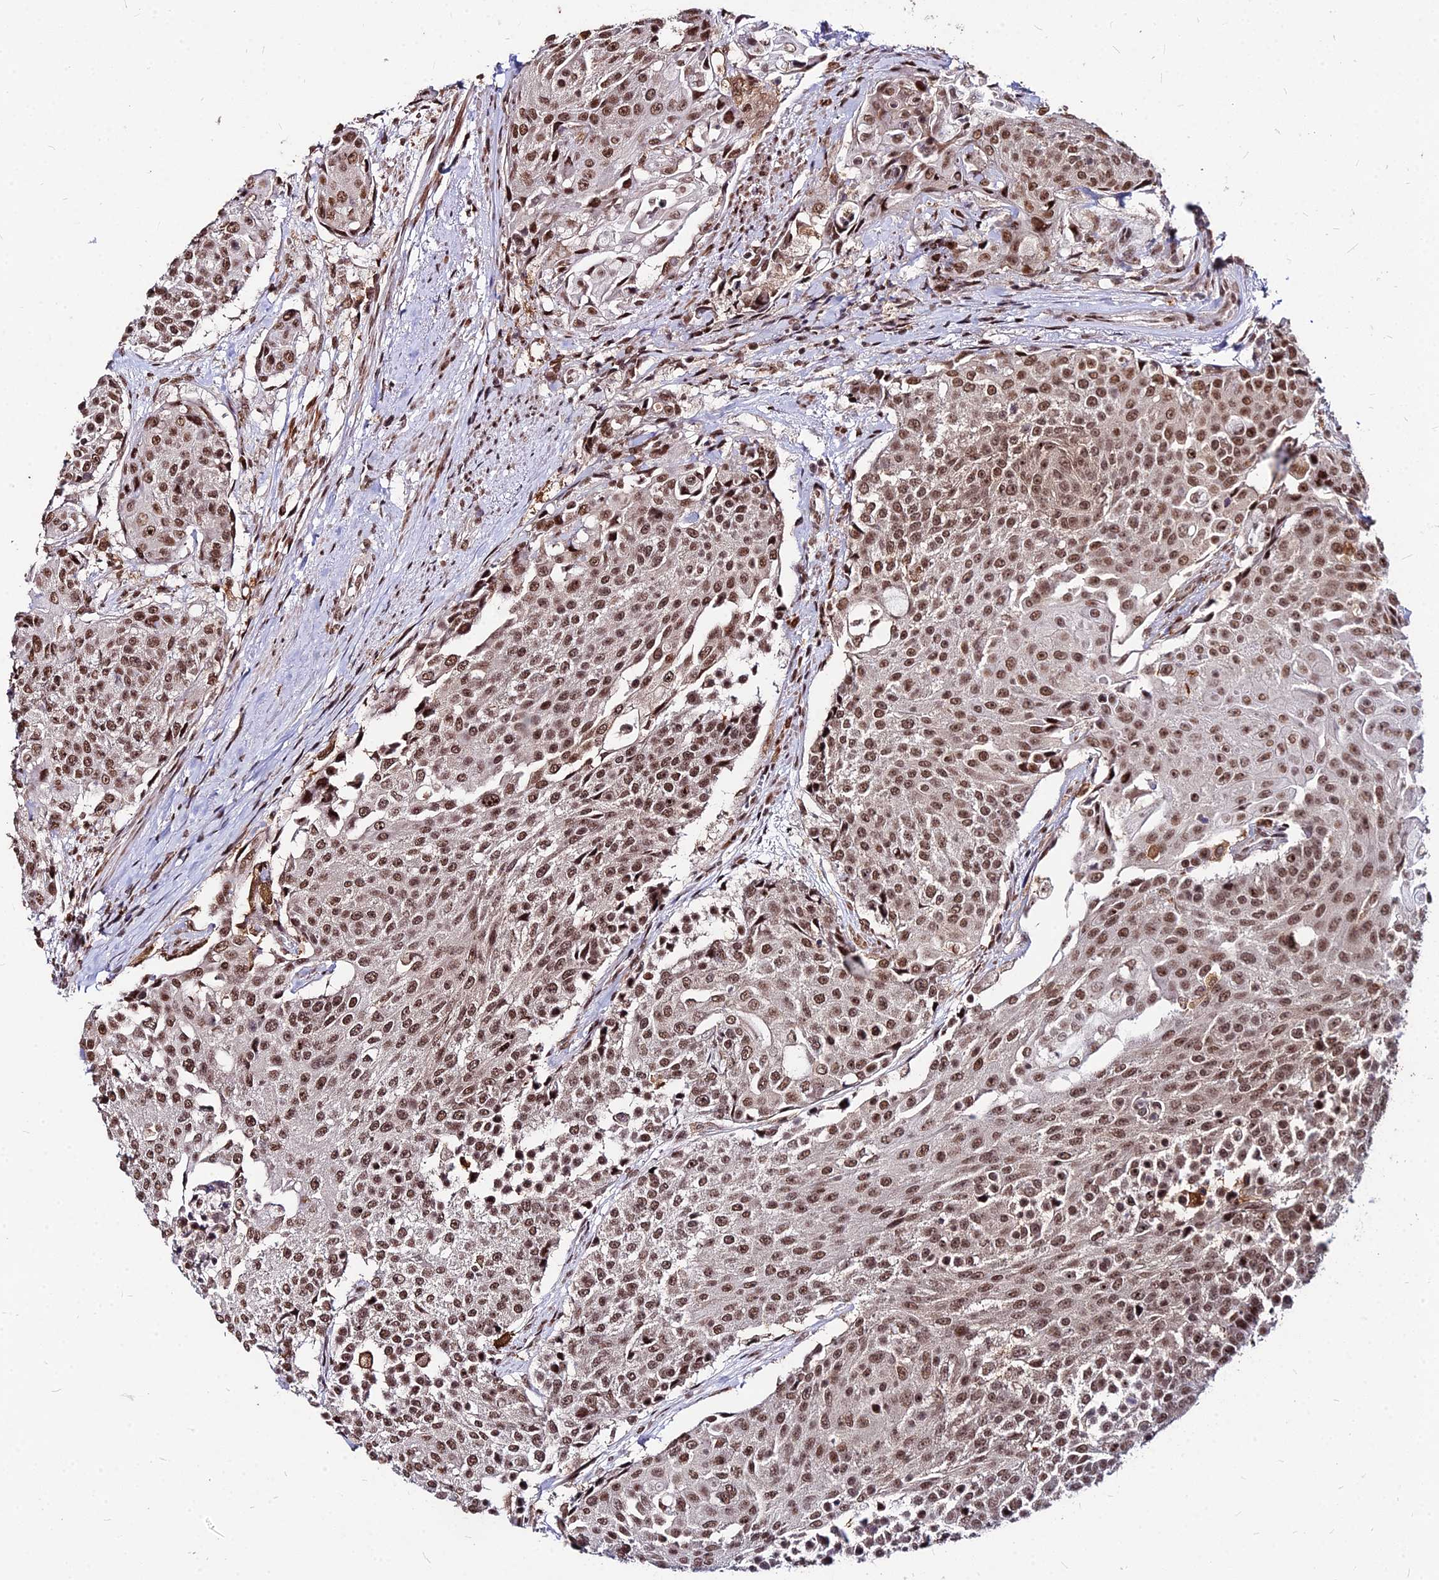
{"staining": {"intensity": "moderate", "quantity": ">75%", "location": "nuclear"}, "tissue": "urothelial cancer", "cell_type": "Tumor cells", "image_type": "cancer", "snomed": [{"axis": "morphology", "description": "Urothelial carcinoma, High grade"}, {"axis": "topography", "description": "Urinary bladder"}], "caption": "Brown immunohistochemical staining in urothelial cancer demonstrates moderate nuclear expression in approximately >75% of tumor cells.", "gene": "ZBED4", "patient": {"sex": "female", "age": 63}}